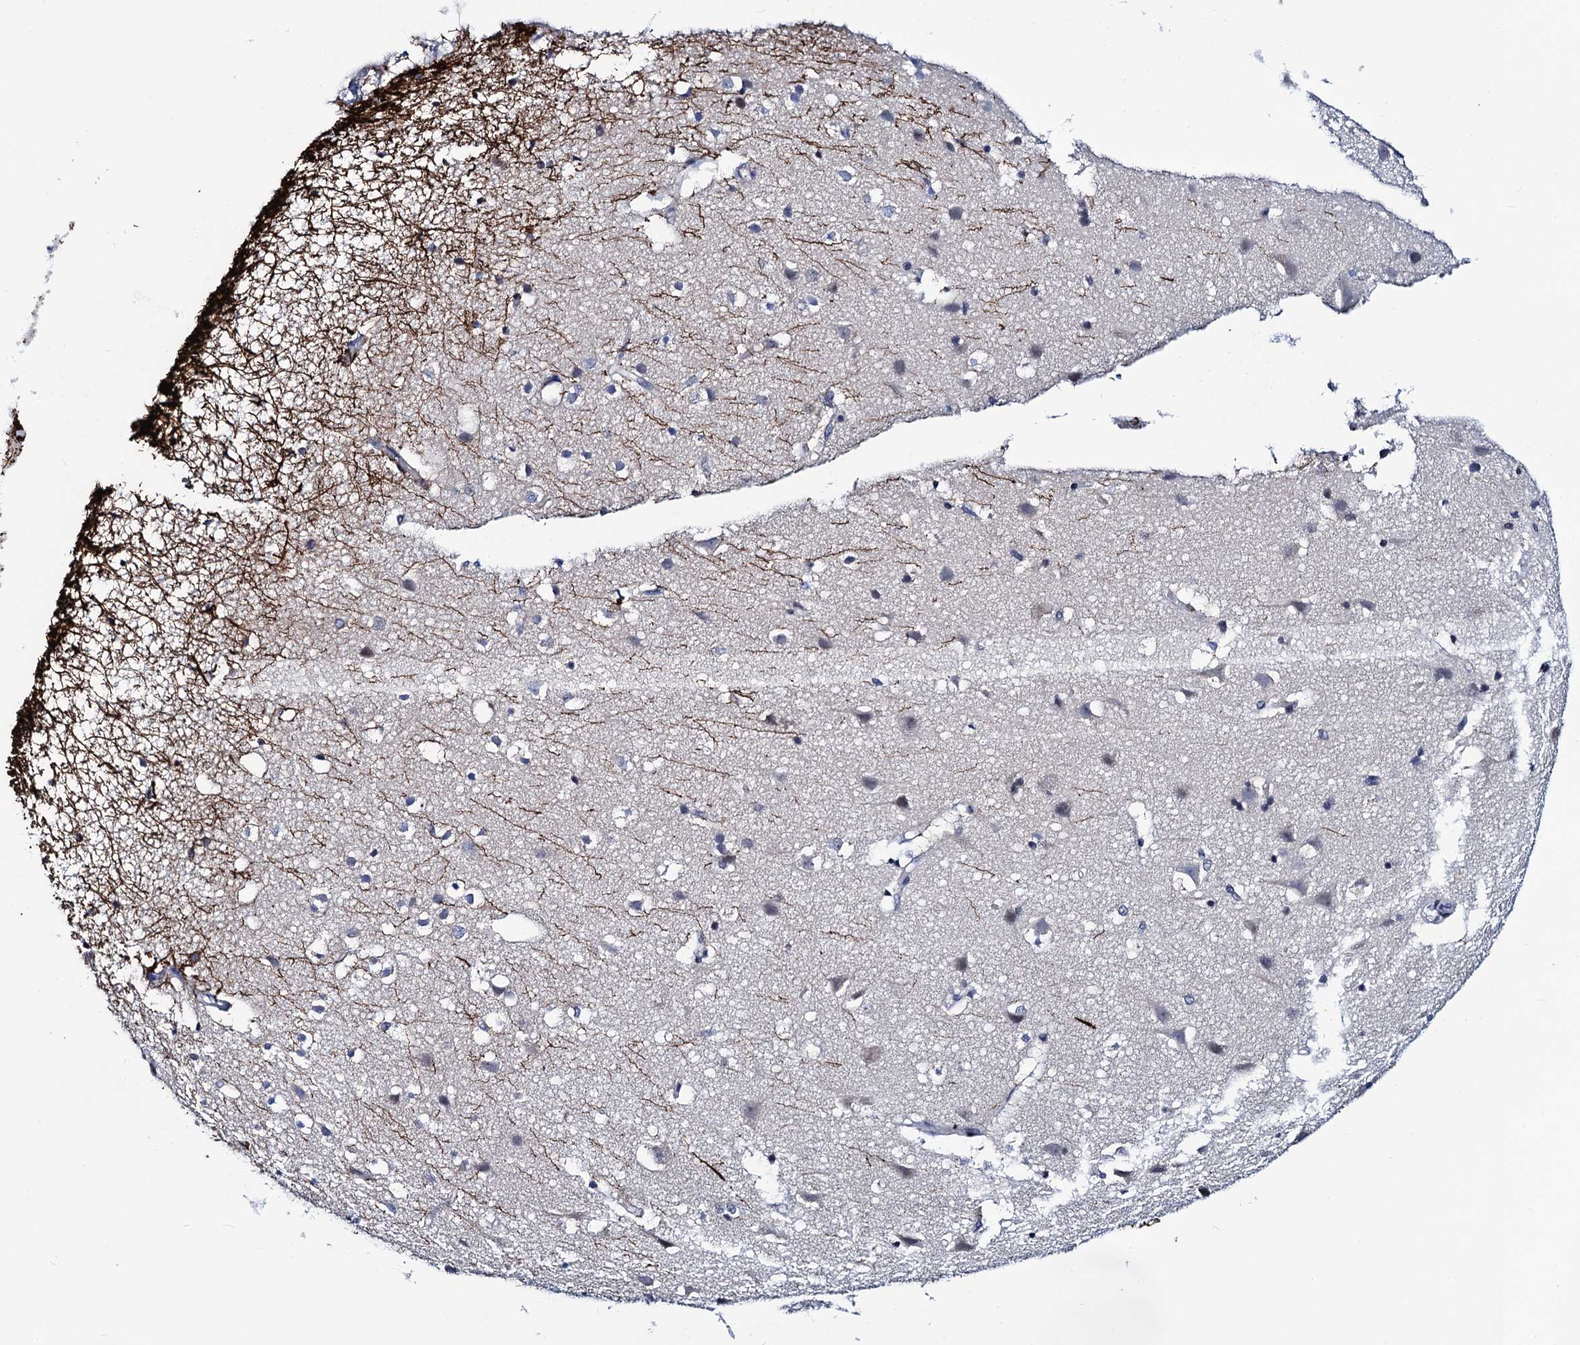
{"staining": {"intensity": "negative", "quantity": "none", "location": "none"}, "tissue": "cerebral cortex", "cell_type": "Endothelial cells", "image_type": "normal", "snomed": [{"axis": "morphology", "description": "Normal tissue, NOS"}, {"axis": "topography", "description": "Cerebral cortex"}], "caption": "The micrograph reveals no staining of endothelial cells in unremarkable cerebral cortex.", "gene": "C16orf87", "patient": {"sex": "male", "age": 54}}